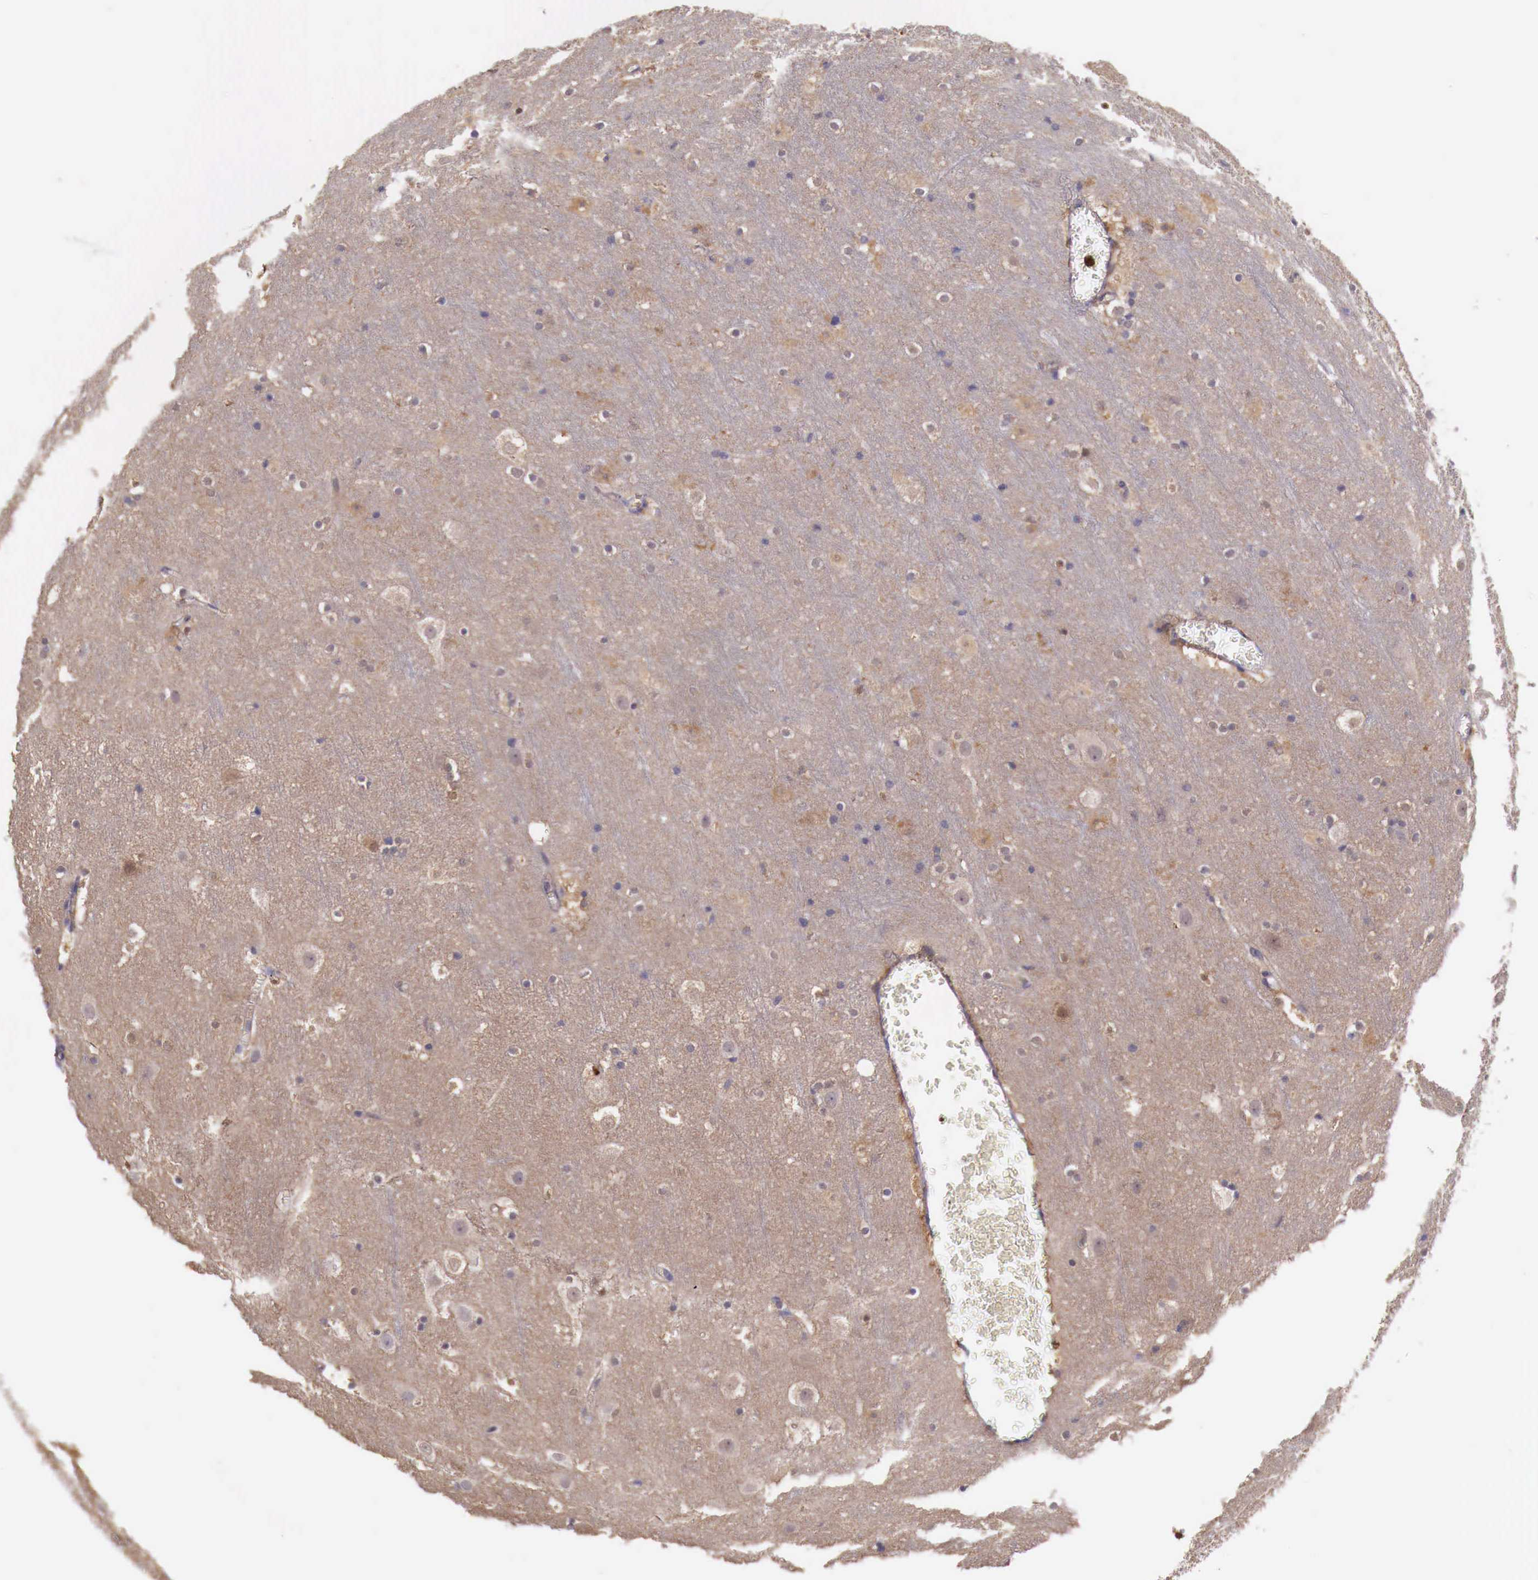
{"staining": {"intensity": "negative", "quantity": "none", "location": "none"}, "tissue": "cerebral cortex", "cell_type": "Endothelial cells", "image_type": "normal", "snomed": [{"axis": "morphology", "description": "Normal tissue, NOS"}, {"axis": "topography", "description": "Cerebral cortex"}], "caption": "DAB immunohistochemical staining of unremarkable cerebral cortex exhibits no significant staining in endothelial cells.", "gene": "GAB2", "patient": {"sex": "male", "age": 45}}